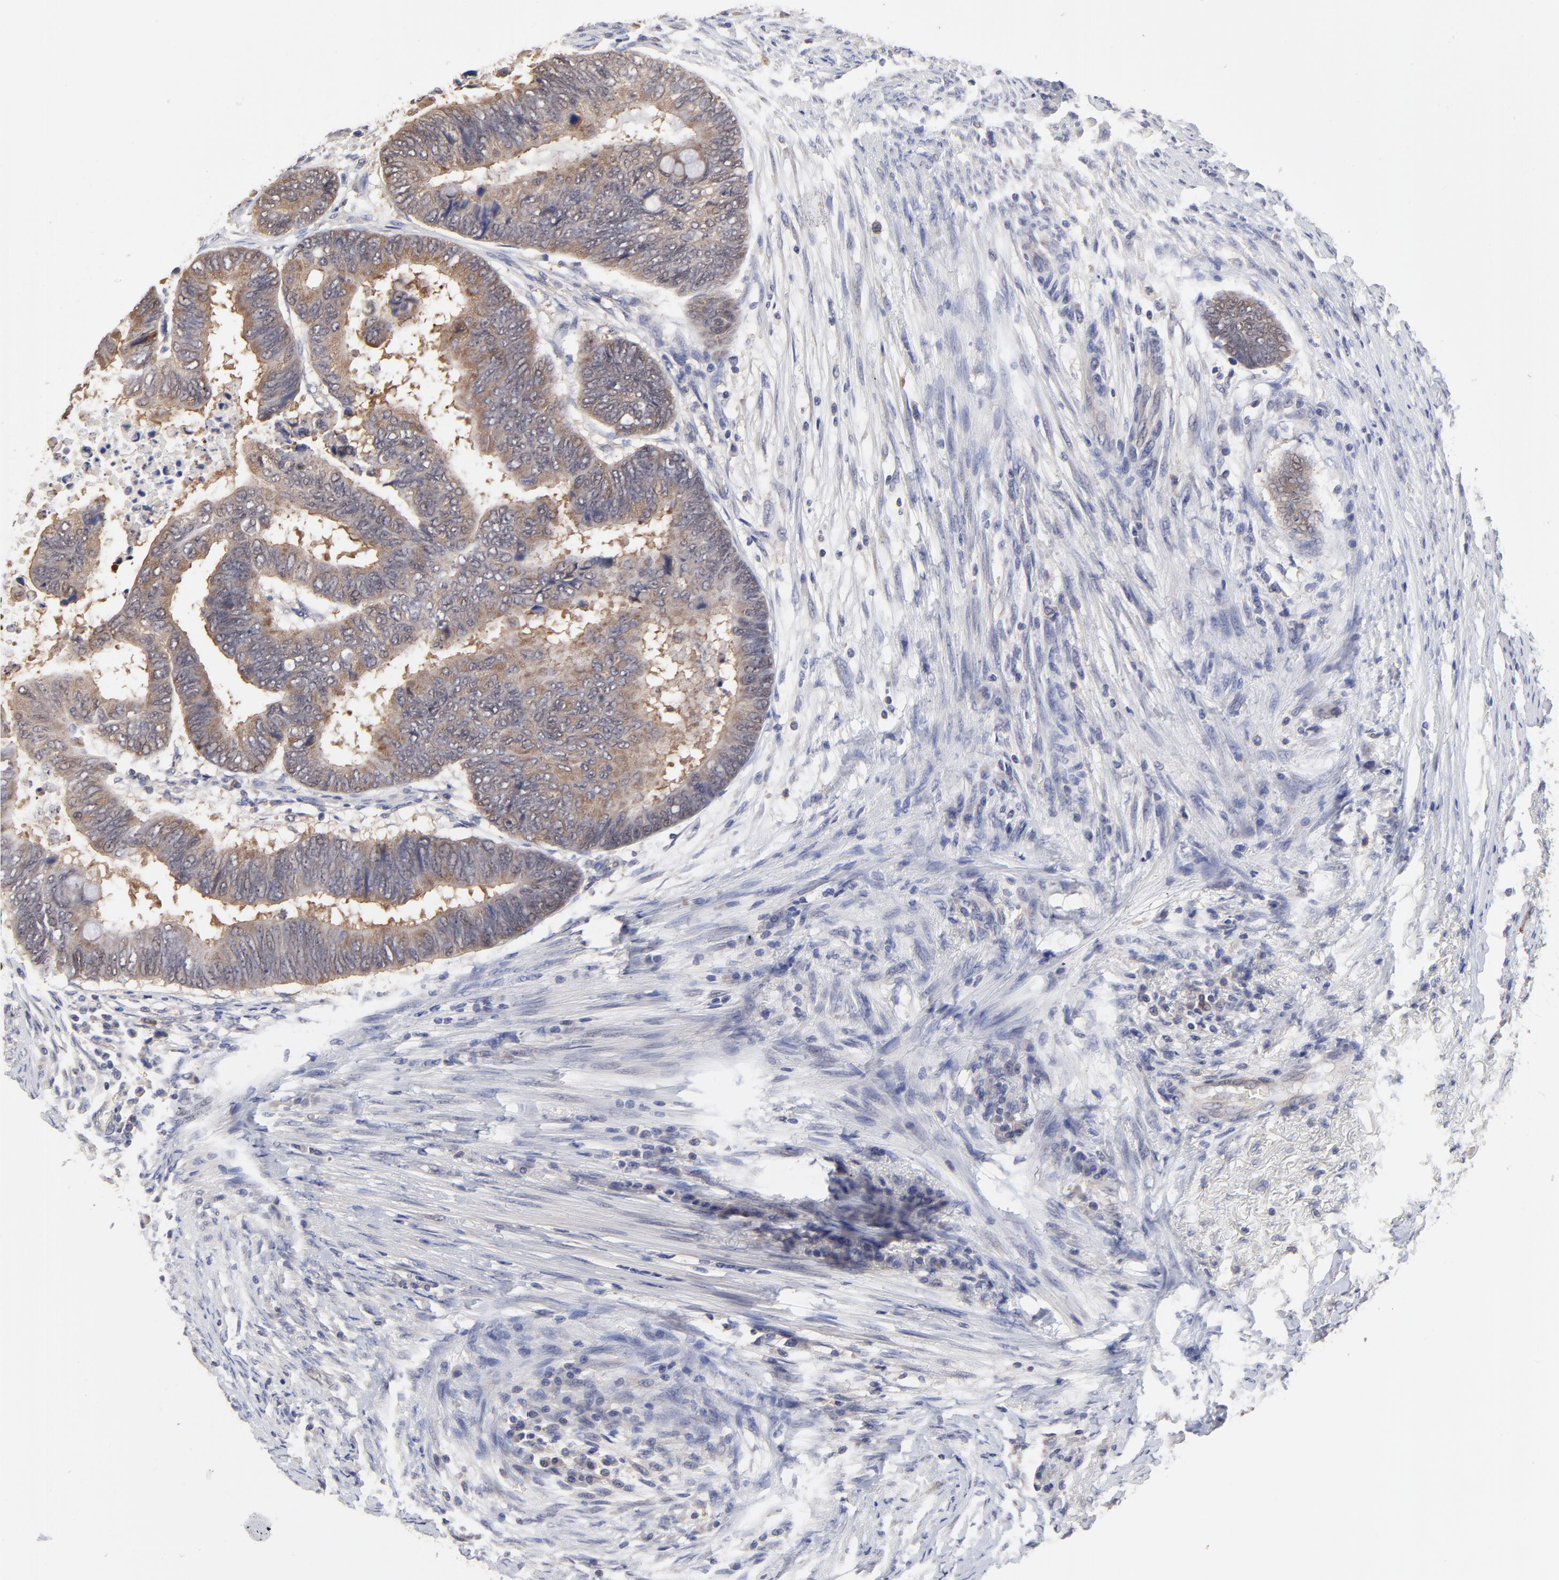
{"staining": {"intensity": "moderate", "quantity": ">75%", "location": "cytoplasmic/membranous"}, "tissue": "colorectal cancer", "cell_type": "Tumor cells", "image_type": "cancer", "snomed": [{"axis": "morphology", "description": "Normal tissue, NOS"}, {"axis": "morphology", "description": "Adenocarcinoma, NOS"}, {"axis": "topography", "description": "Rectum"}, {"axis": "topography", "description": "Peripheral nerve tissue"}], "caption": "Immunohistochemical staining of colorectal adenocarcinoma shows medium levels of moderate cytoplasmic/membranous expression in approximately >75% of tumor cells.", "gene": "CCT2", "patient": {"sex": "male", "age": 92}}